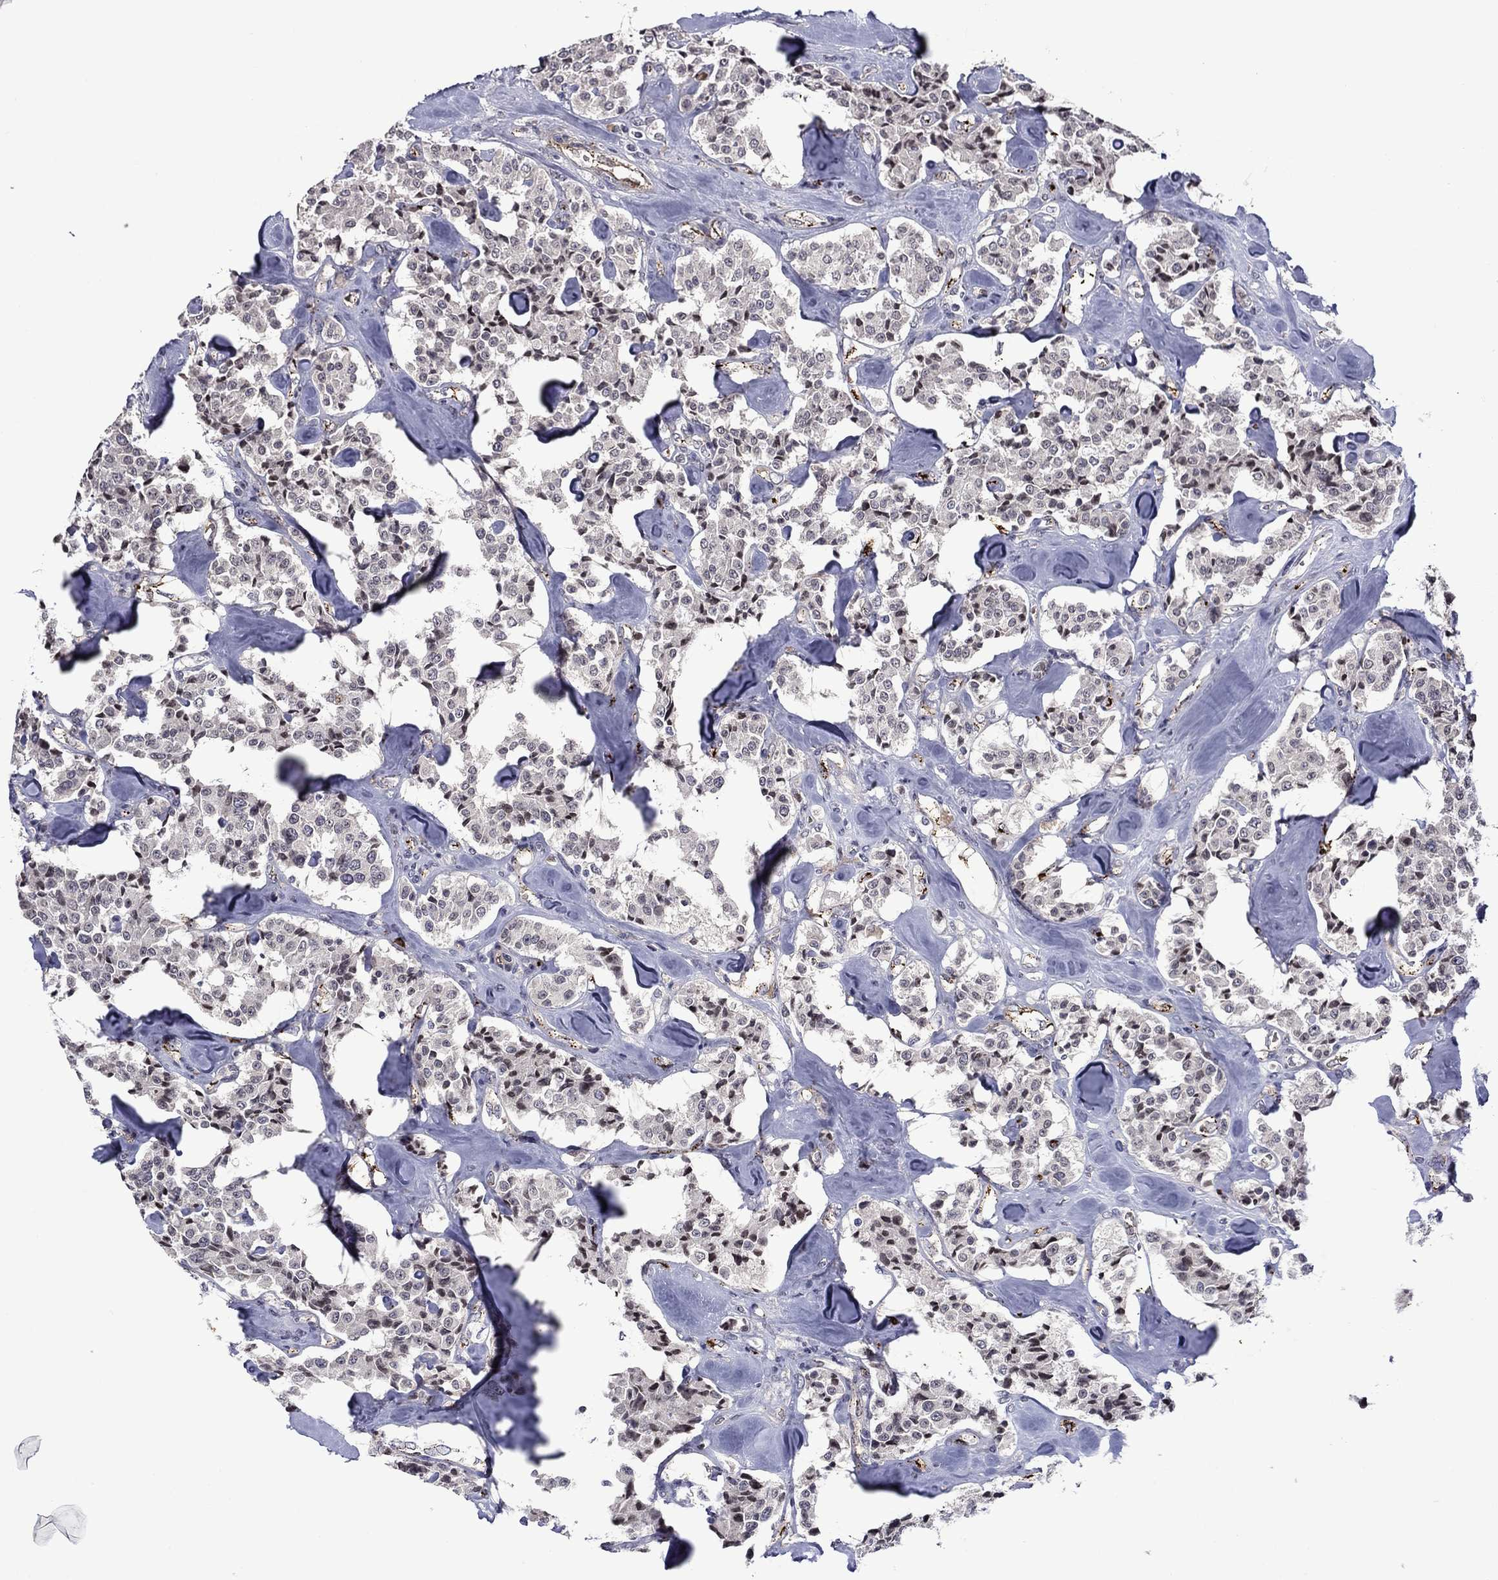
{"staining": {"intensity": "negative", "quantity": "none", "location": "none"}, "tissue": "carcinoid", "cell_type": "Tumor cells", "image_type": "cancer", "snomed": [{"axis": "morphology", "description": "Carcinoid, malignant, NOS"}, {"axis": "topography", "description": "Pancreas"}], "caption": "Tumor cells are negative for brown protein staining in carcinoid (malignant).", "gene": "SLITRK1", "patient": {"sex": "male", "age": 41}}